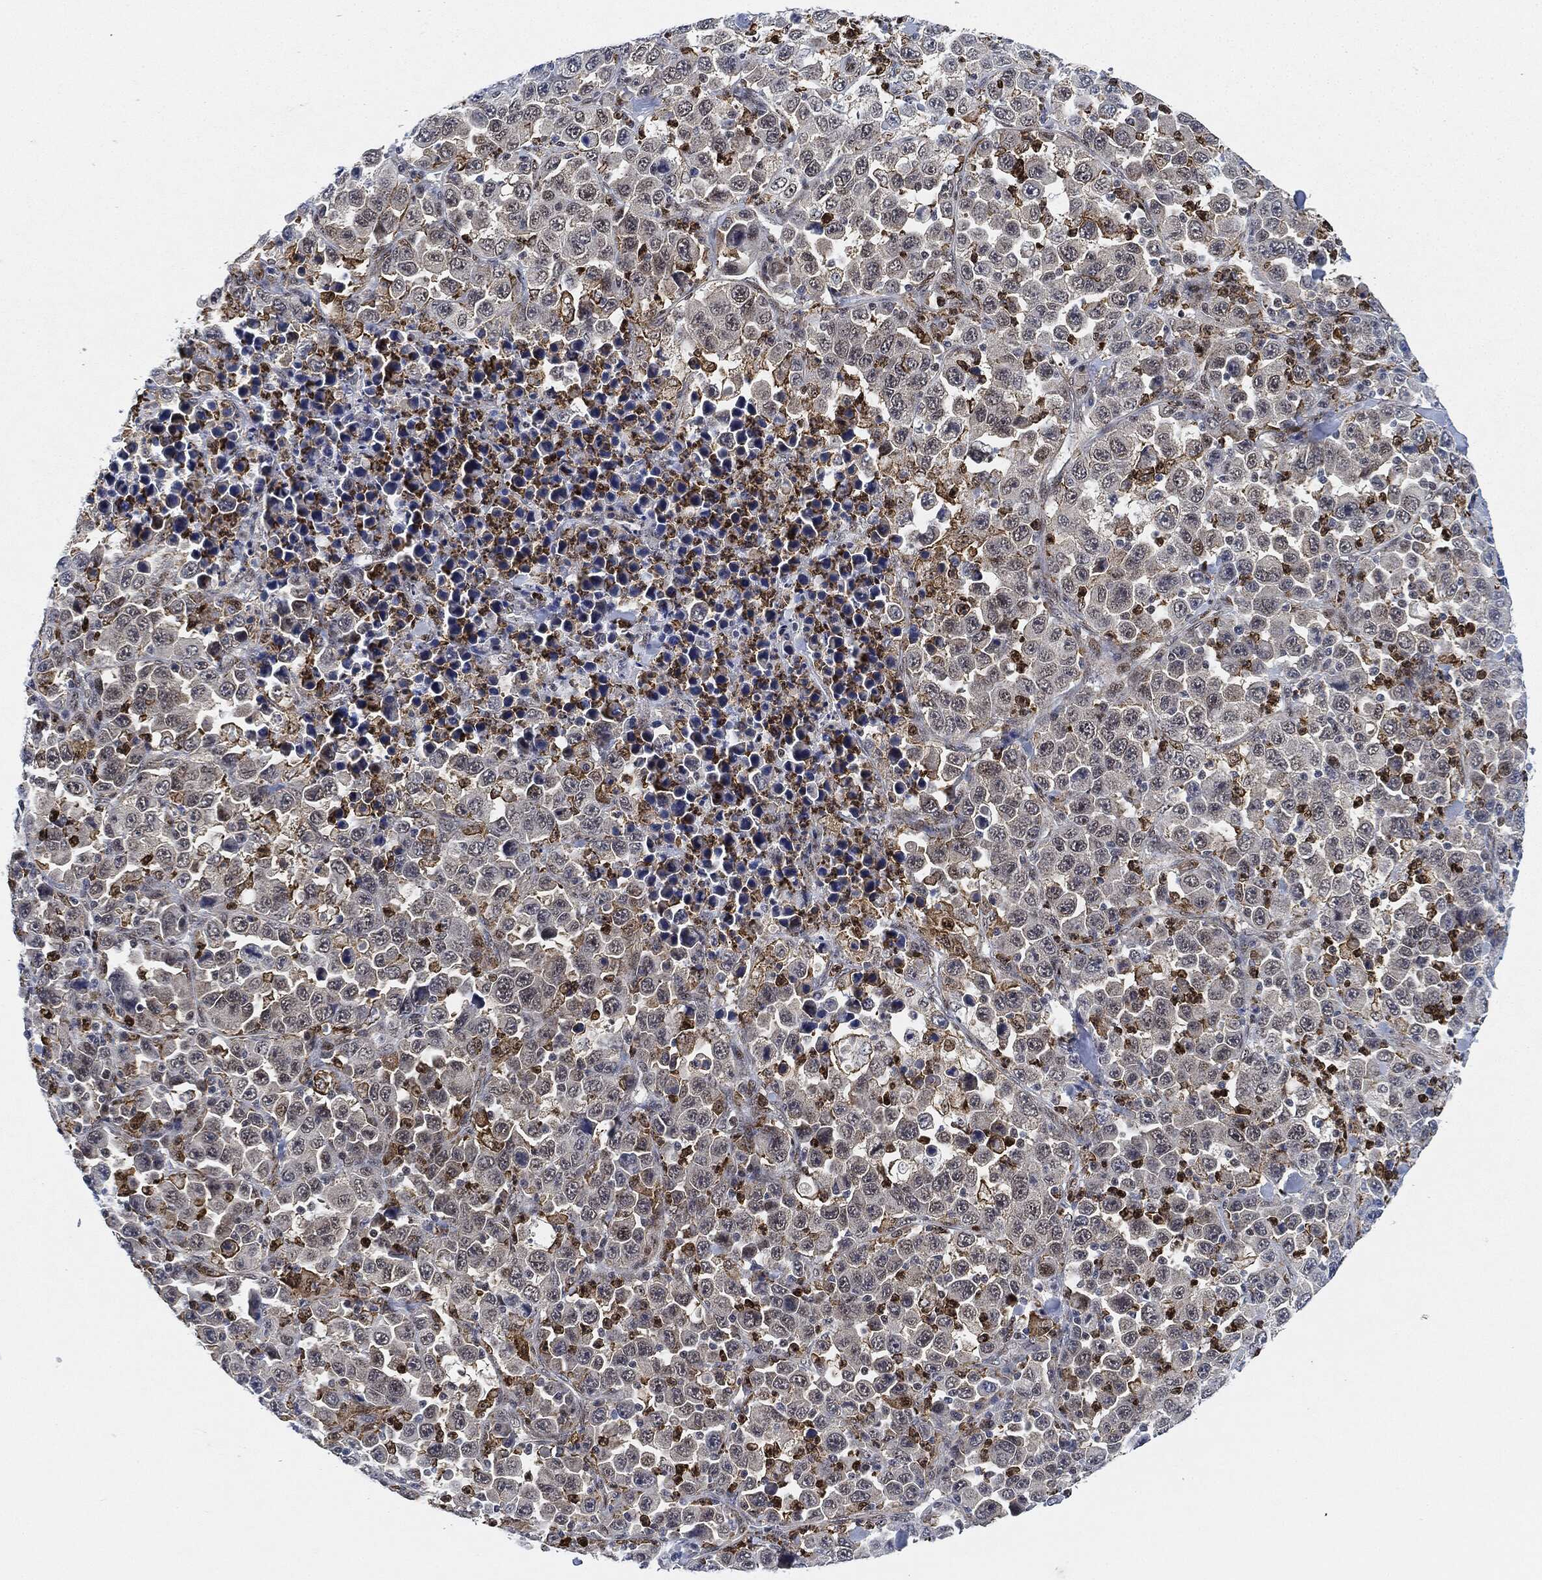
{"staining": {"intensity": "negative", "quantity": "none", "location": "none"}, "tissue": "stomach cancer", "cell_type": "Tumor cells", "image_type": "cancer", "snomed": [{"axis": "morphology", "description": "Normal tissue, NOS"}, {"axis": "morphology", "description": "Adenocarcinoma, NOS"}, {"axis": "topography", "description": "Stomach, upper"}, {"axis": "topography", "description": "Stomach"}], "caption": "A micrograph of human stomach adenocarcinoma is negative for staining in tumor cells.", "gene": "NANOS3", "patient": {"sex": "male", "age": 59}}